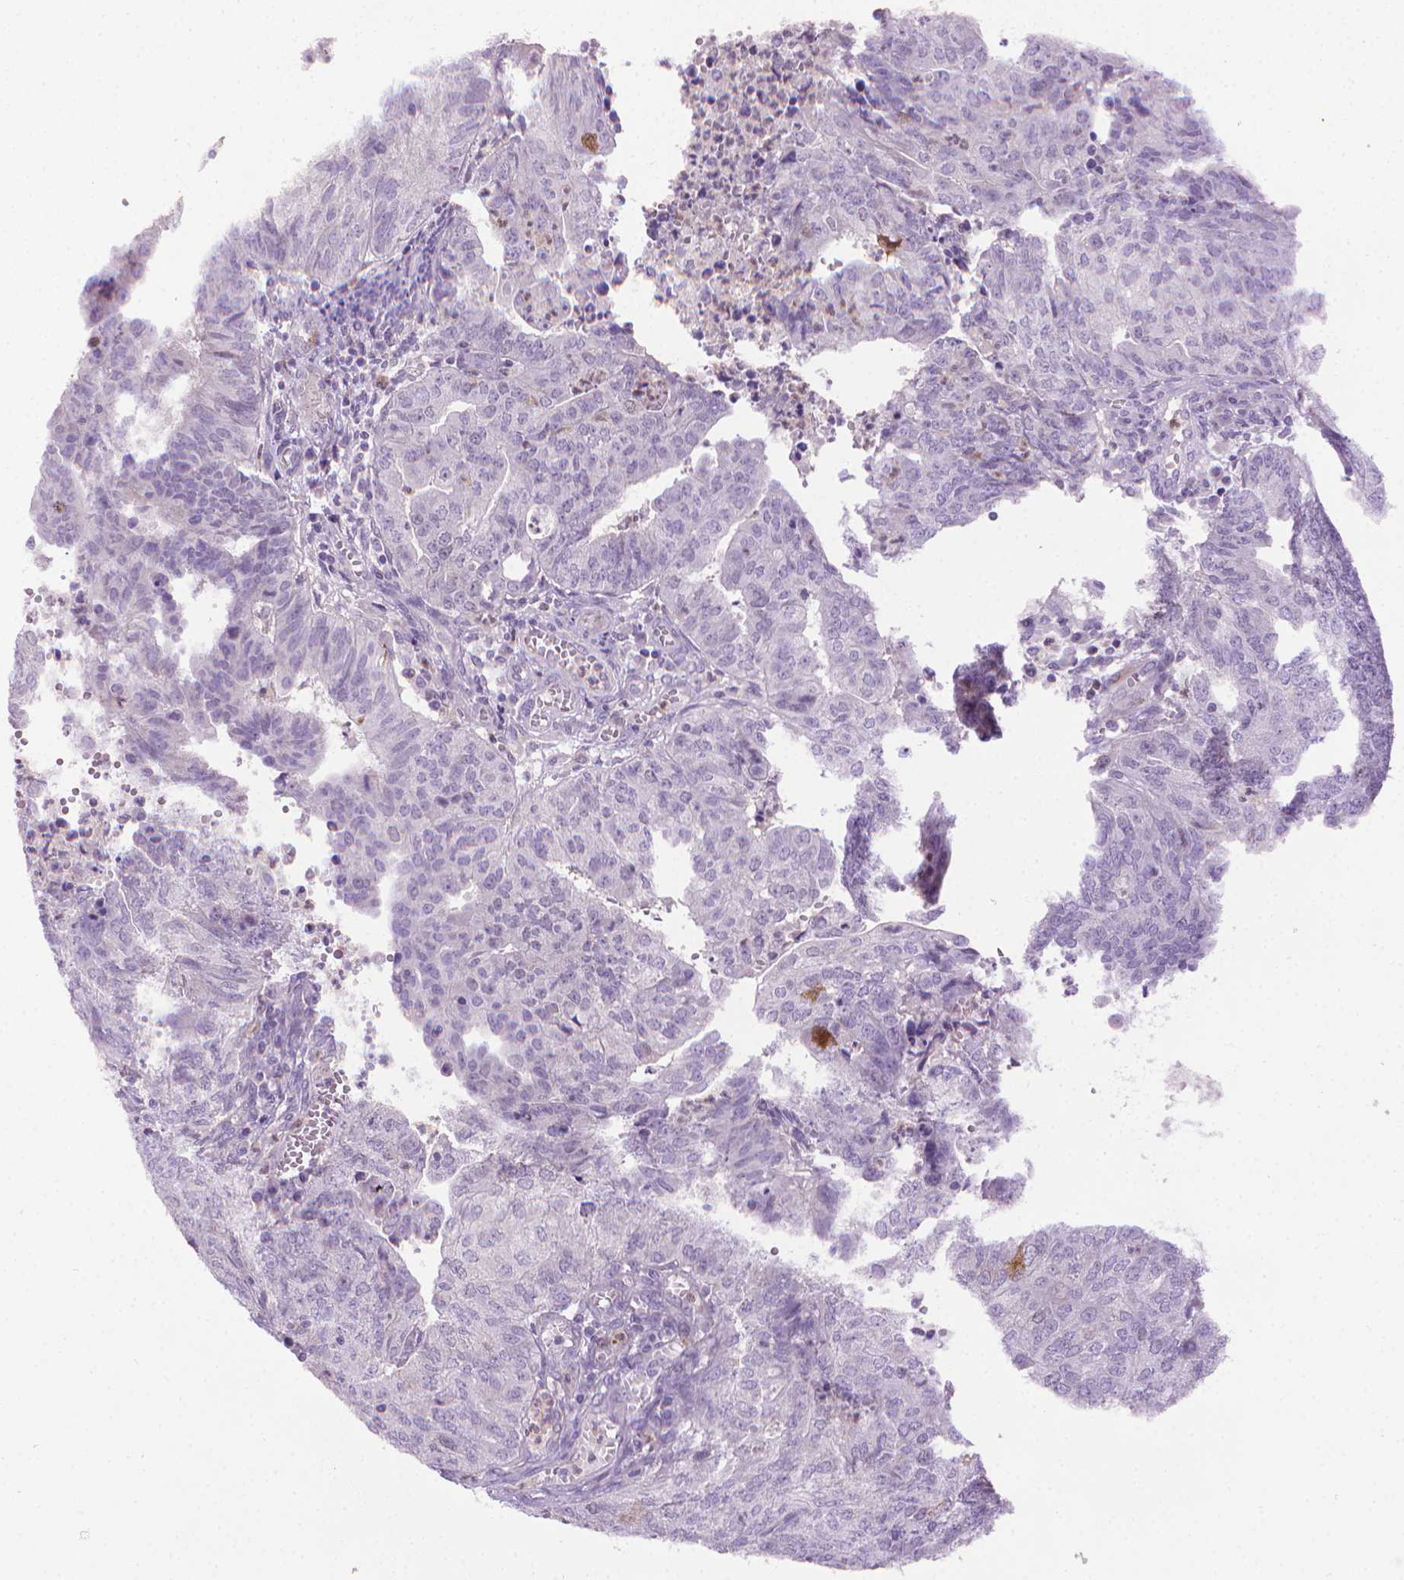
{"staining": {"intensity": "negative", "quantity": "none", "location": "none"}, "tissue": "endometrial cancer", "cell_type": "Tumor cells", "image_type": "cancer", "snomed": [{"axis": "morphology", "description": "Adenocarcinoma, NOS"}, {"axis": "topography", "description": "Endometrium"}], "caption": "IHC image of human endometrial cancer stained for a protein (brown), which exhibits no expression in tumor cells.", "gene": "CDKN2D", "patient": {"sex": "female", "age": 82}}